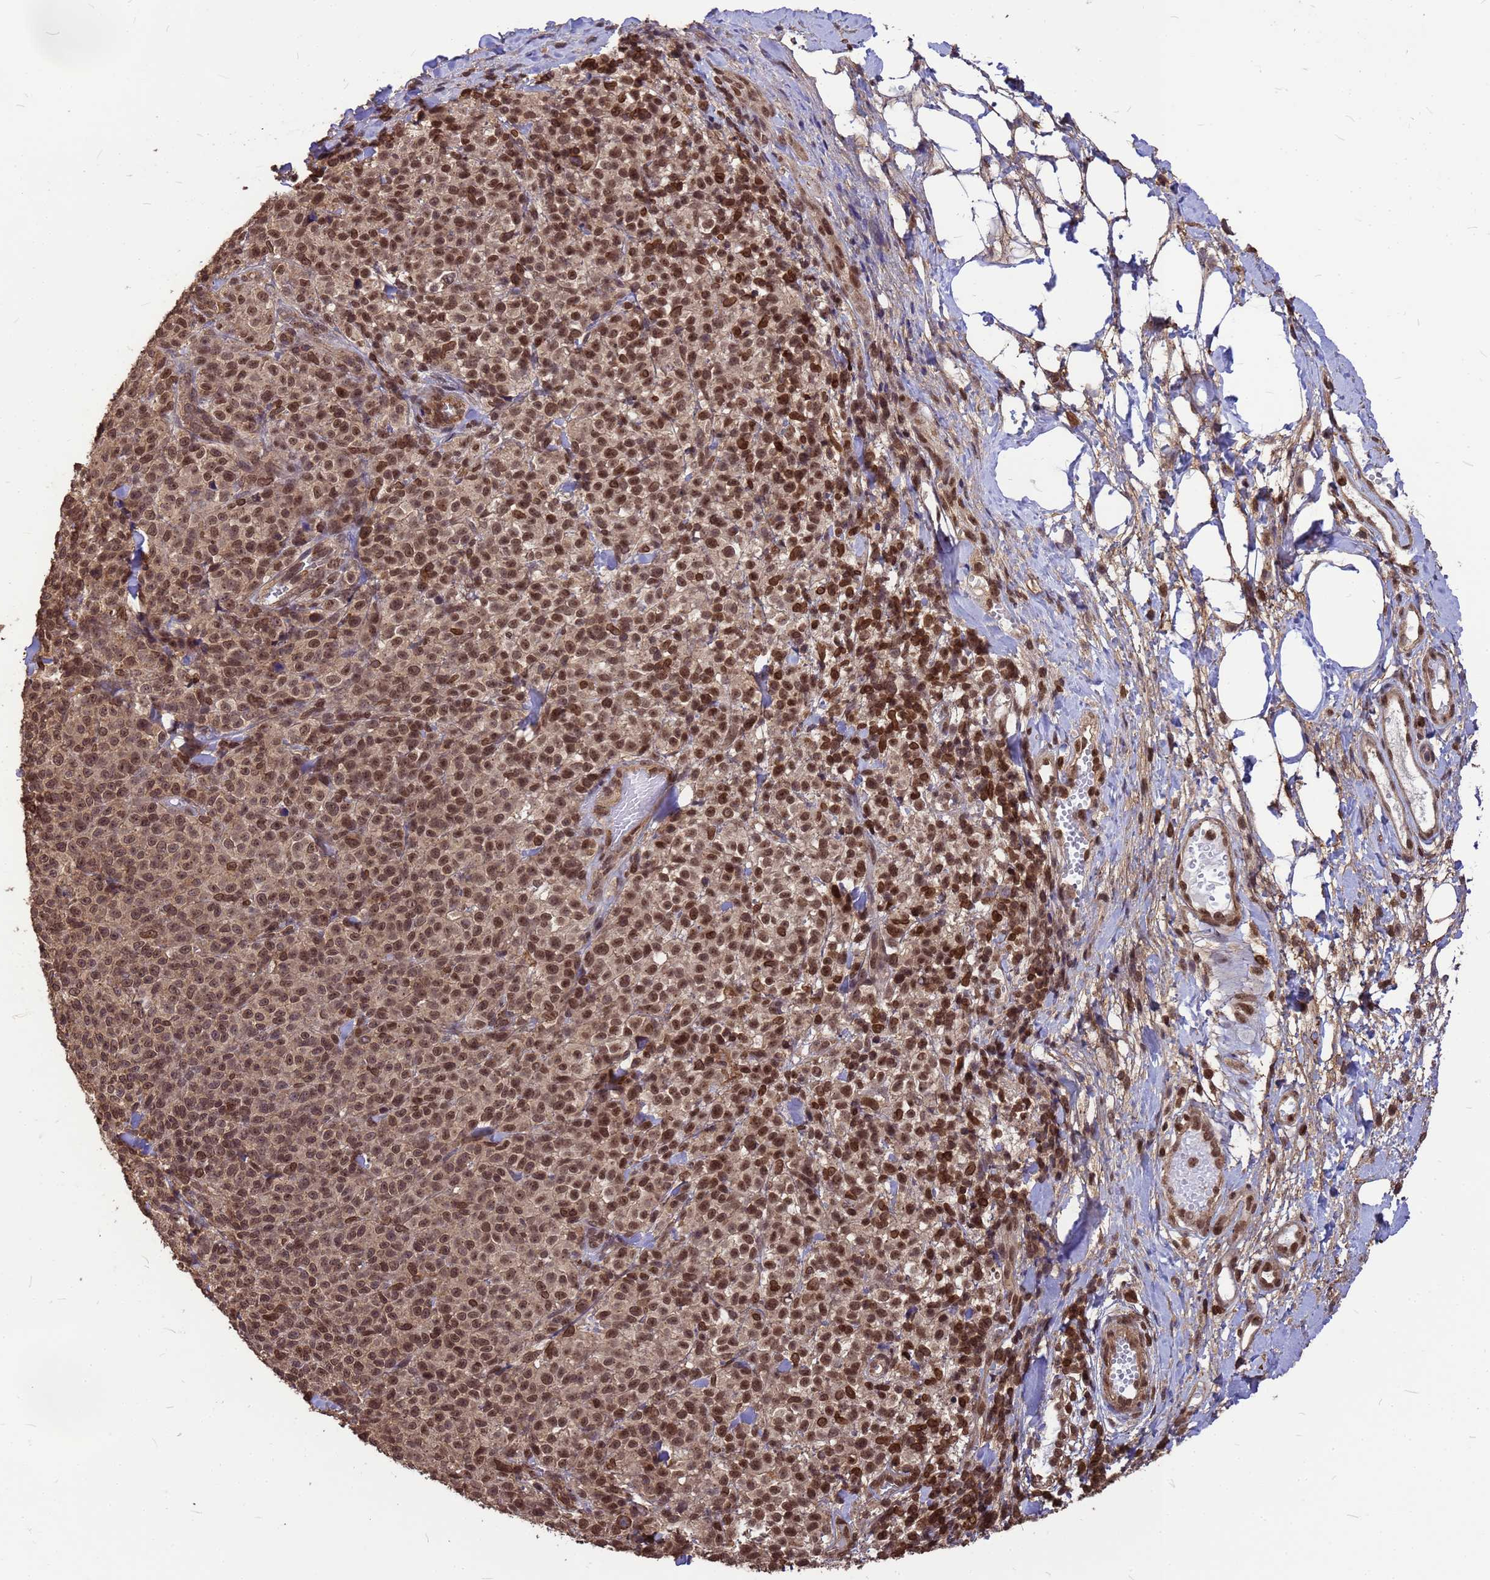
{"staining": {"intensity": "moderate", "quantity": ">75%", "location": "cytoplasmic/membranous,nuclear"}, "tissue": "melanoma", "cell_type": "Tumor cells", "image_type": "cancer", "snomed": [{"axis": "morphology", "description": "Normal tissue, NOS"}, {"axis": "morphology", "description": "Malignant melanoma, NOS"}, {"axis": "topography", "description": "Skin"}], "caption": "Immunohistochemistry of human melanoma reveals medium levels of moderate cytoplasmic/membranous and nuclear staining in about >75% of tumor cells.", "gene": "C1orf35", "patient": {"sex": "female", "age": 34}}